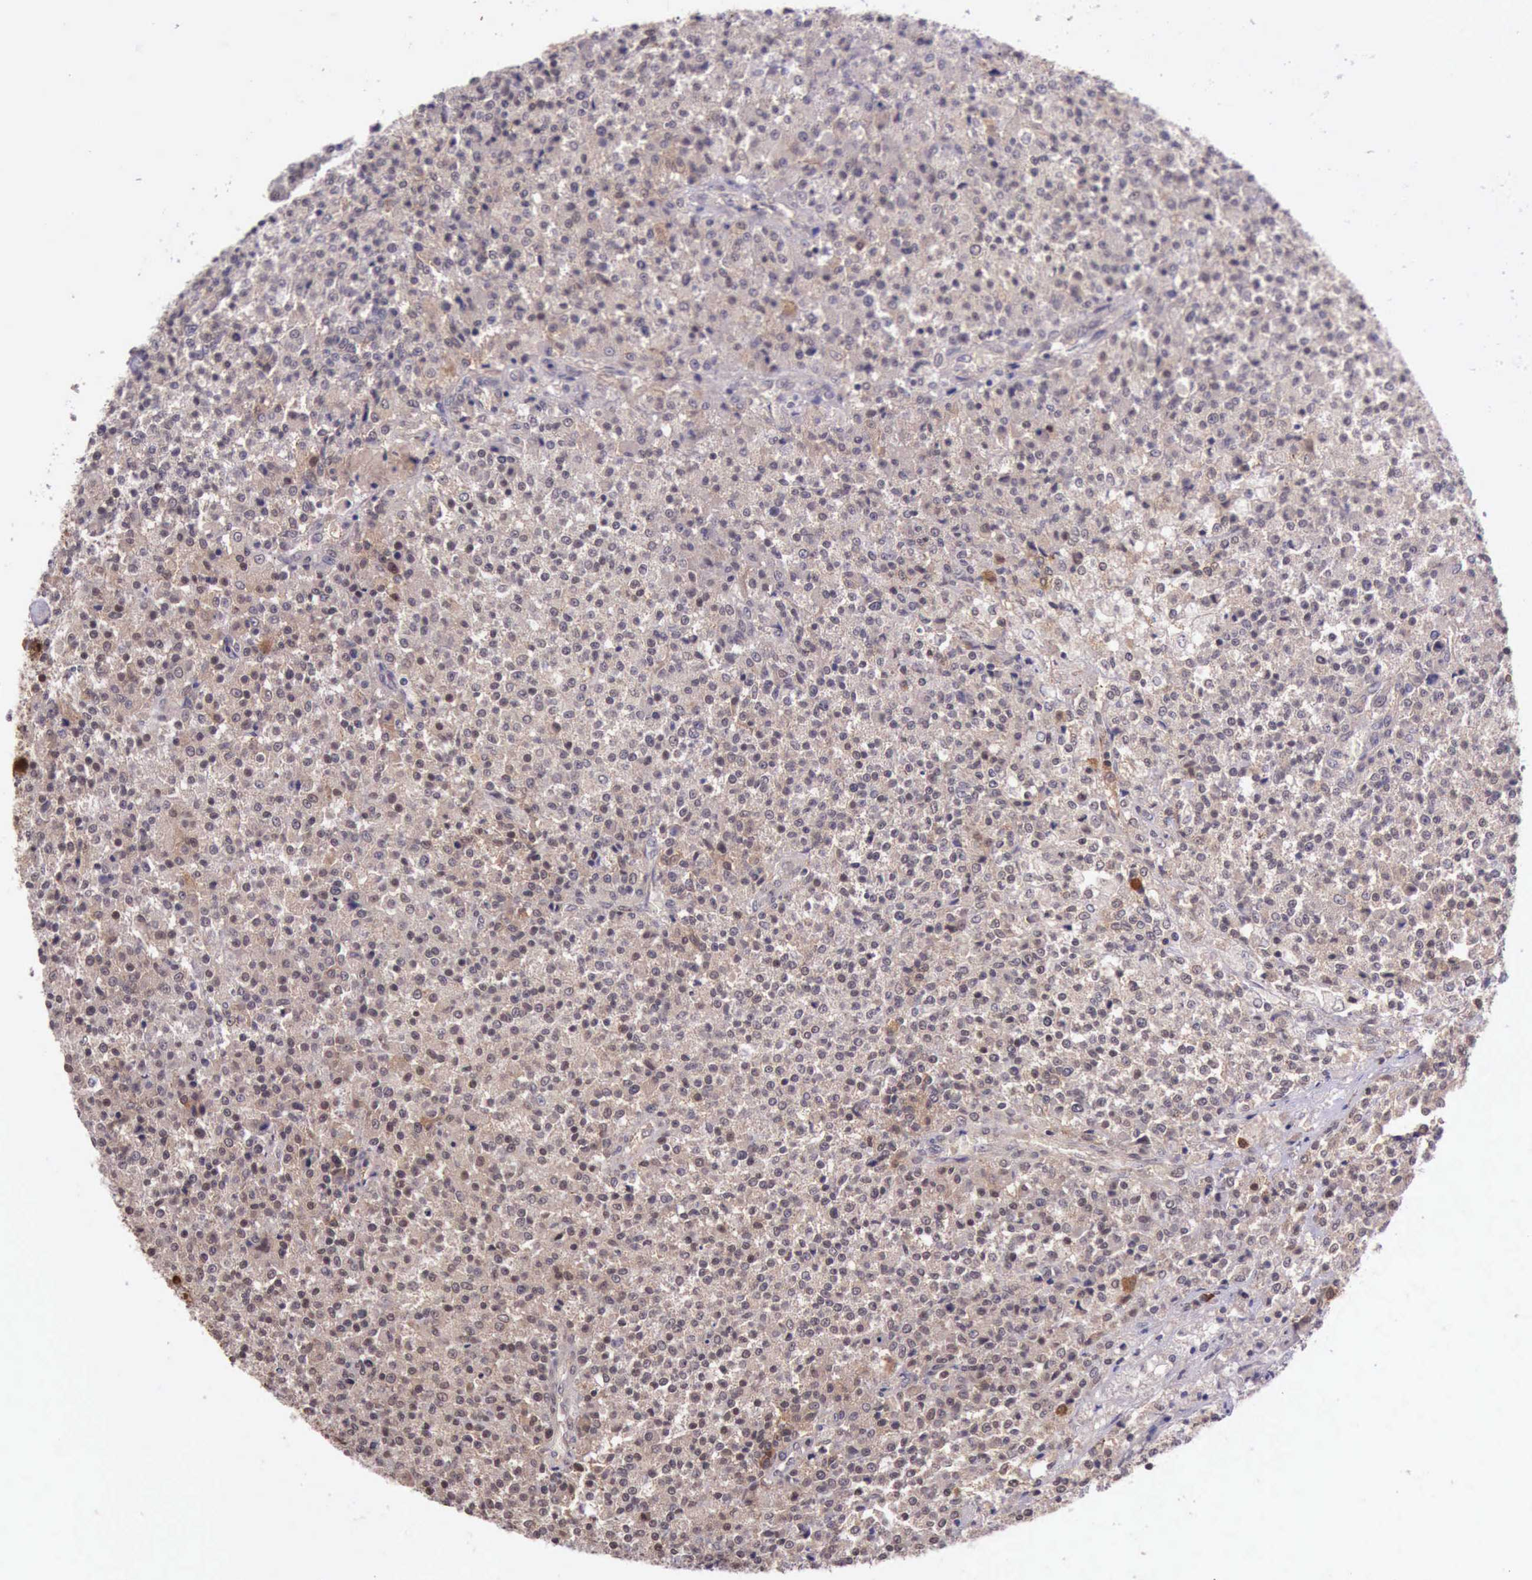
{"staining": {"intensity": "negative", "quantity": "none", "location": "none"}, "tissue": "testis cancer", "cell_type": "Tumor cells", "image_type": "cancer", "snomed": [{"axis": "morphology", "description": "Seminoma, NOS"}, {"axis": "topography", "description": "Testis"}], "caption": "DAB immunohistochemical staining of testis seminoma demonstrates no significant expression in tumor cells.", "gene": "PRICKLE3", "patient": {"sex": "male", "age": 59}}